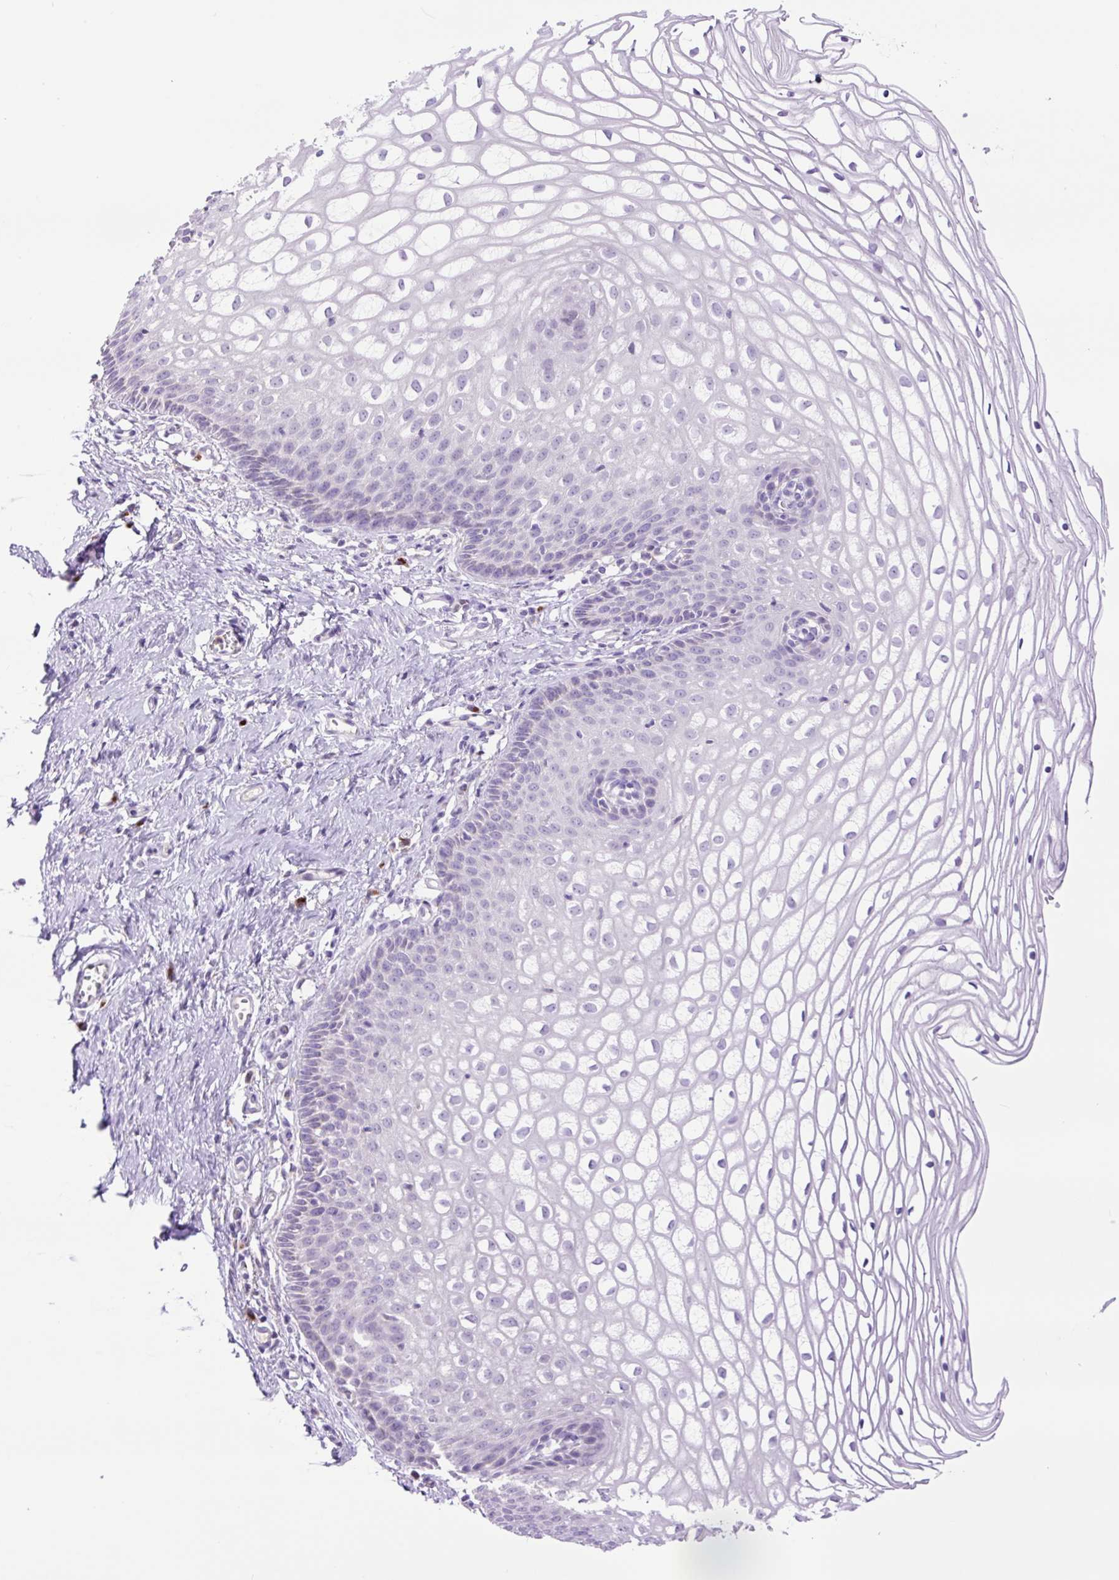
{"staining": {"intensity": "negative", "quantity": "none", "location": "none"}, "tissue": "cervix", "cell_type": "Glandular cells", "image_type": "normal", "snomed": [{"axis": "morphology", "description": "Normal tissue, NOS"}, {"axis": "topography", "description": "Cervix"}], "caption": "The histopathology image reveals no staining of glandular cells in normal cervix.", "gene": "MFSD3", "patient": {"sex": "female", "age": 36}}